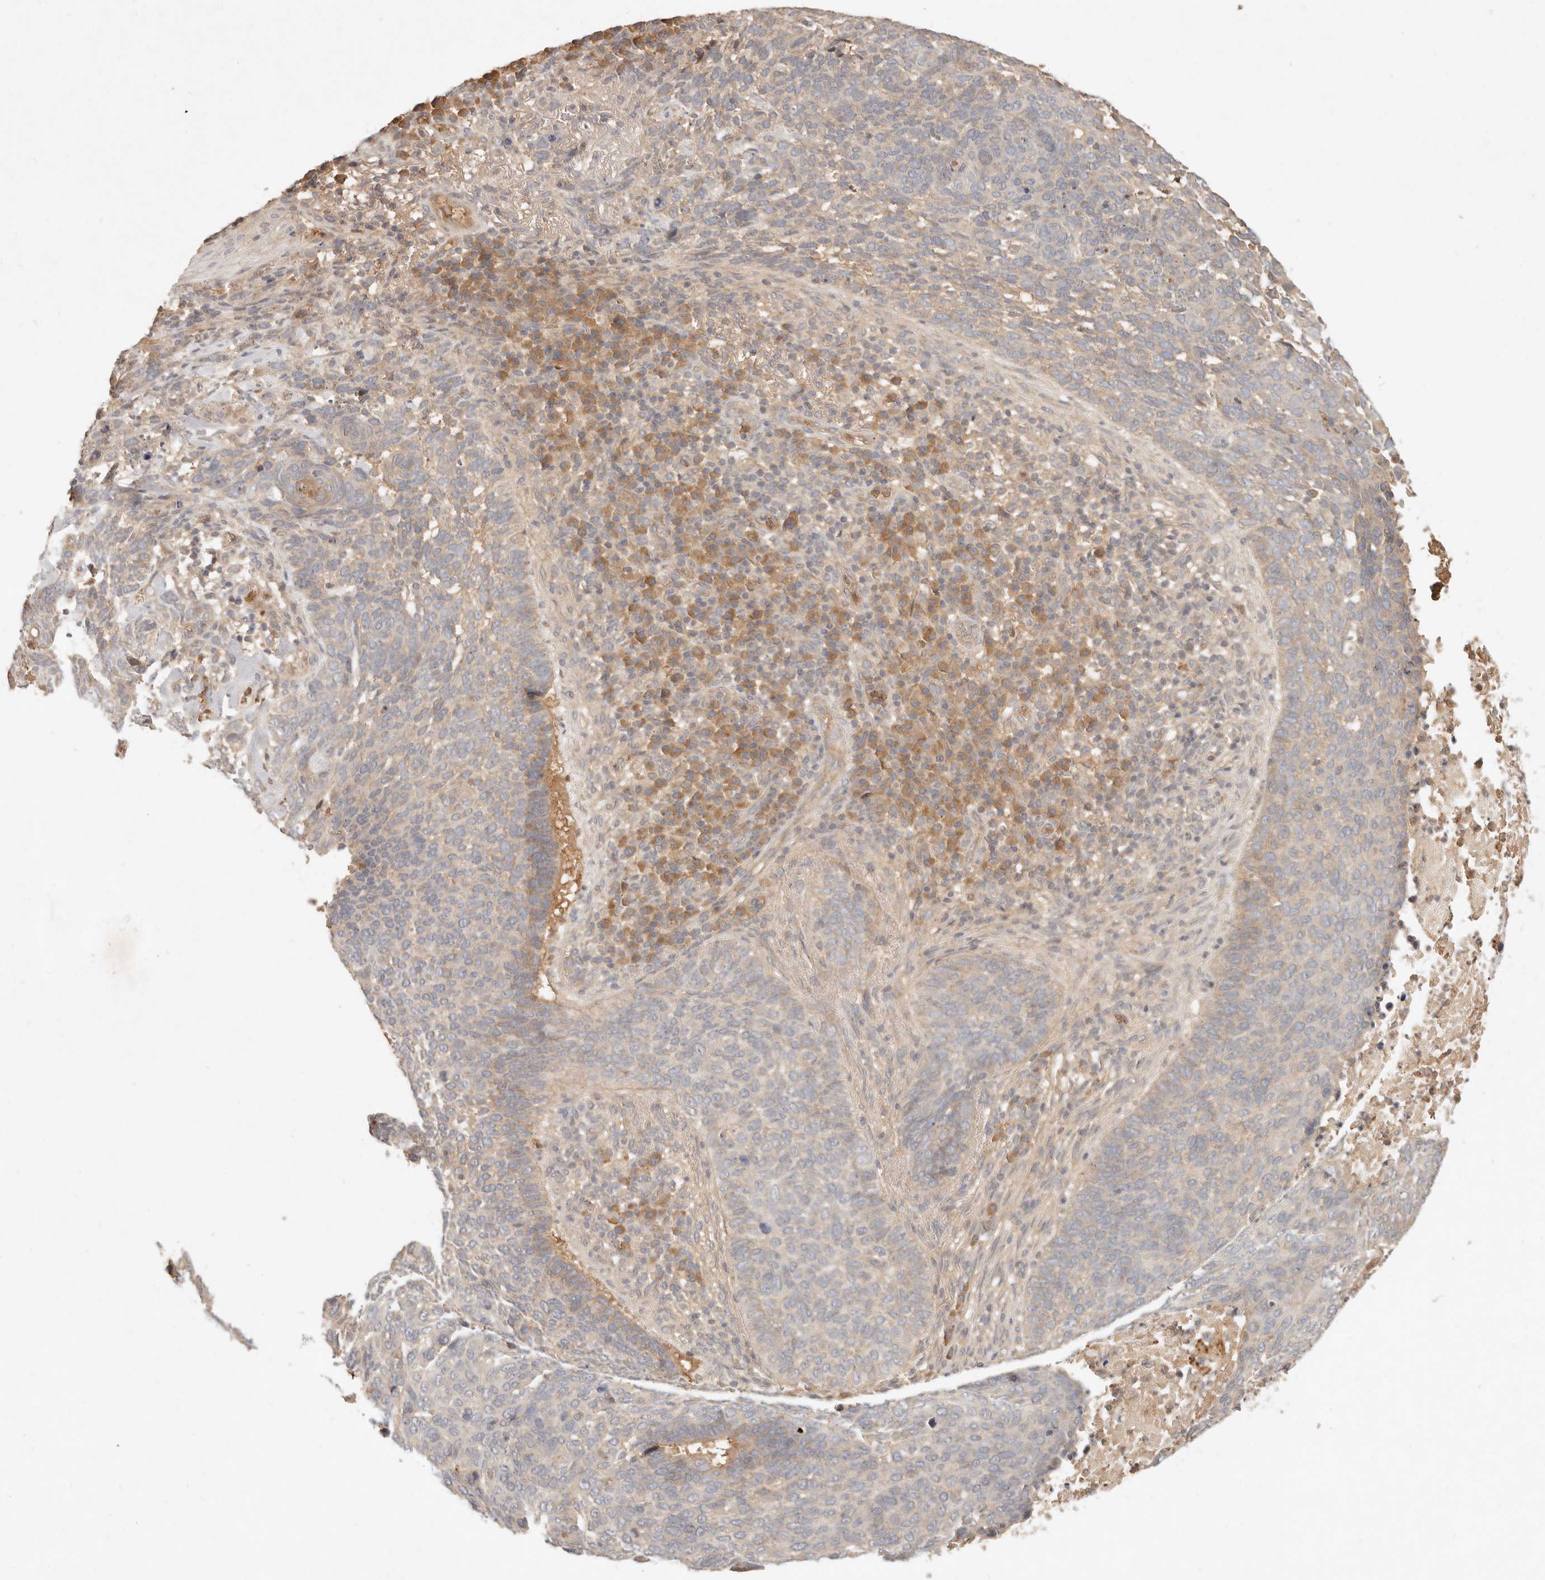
{"staining": {"intensity": "weak", "quantity": "<25%", "location": "cytoplasmic/membranous"}, "tissue": "skin cancer", "cell_type": "Tumor cells", "image_type": "cancer", "snomed": [{"axis": "morphology", "description": "Basal cell carcinoma"}, {"axis": "topography", "description": "Skin"}], "caption": "Skin basal cell carcinoma was stained to show a protein in brown. There is no significant positivity in tumor cells.", "gene": "FREM2", "patient": {"sex": "female", "age": 64}}